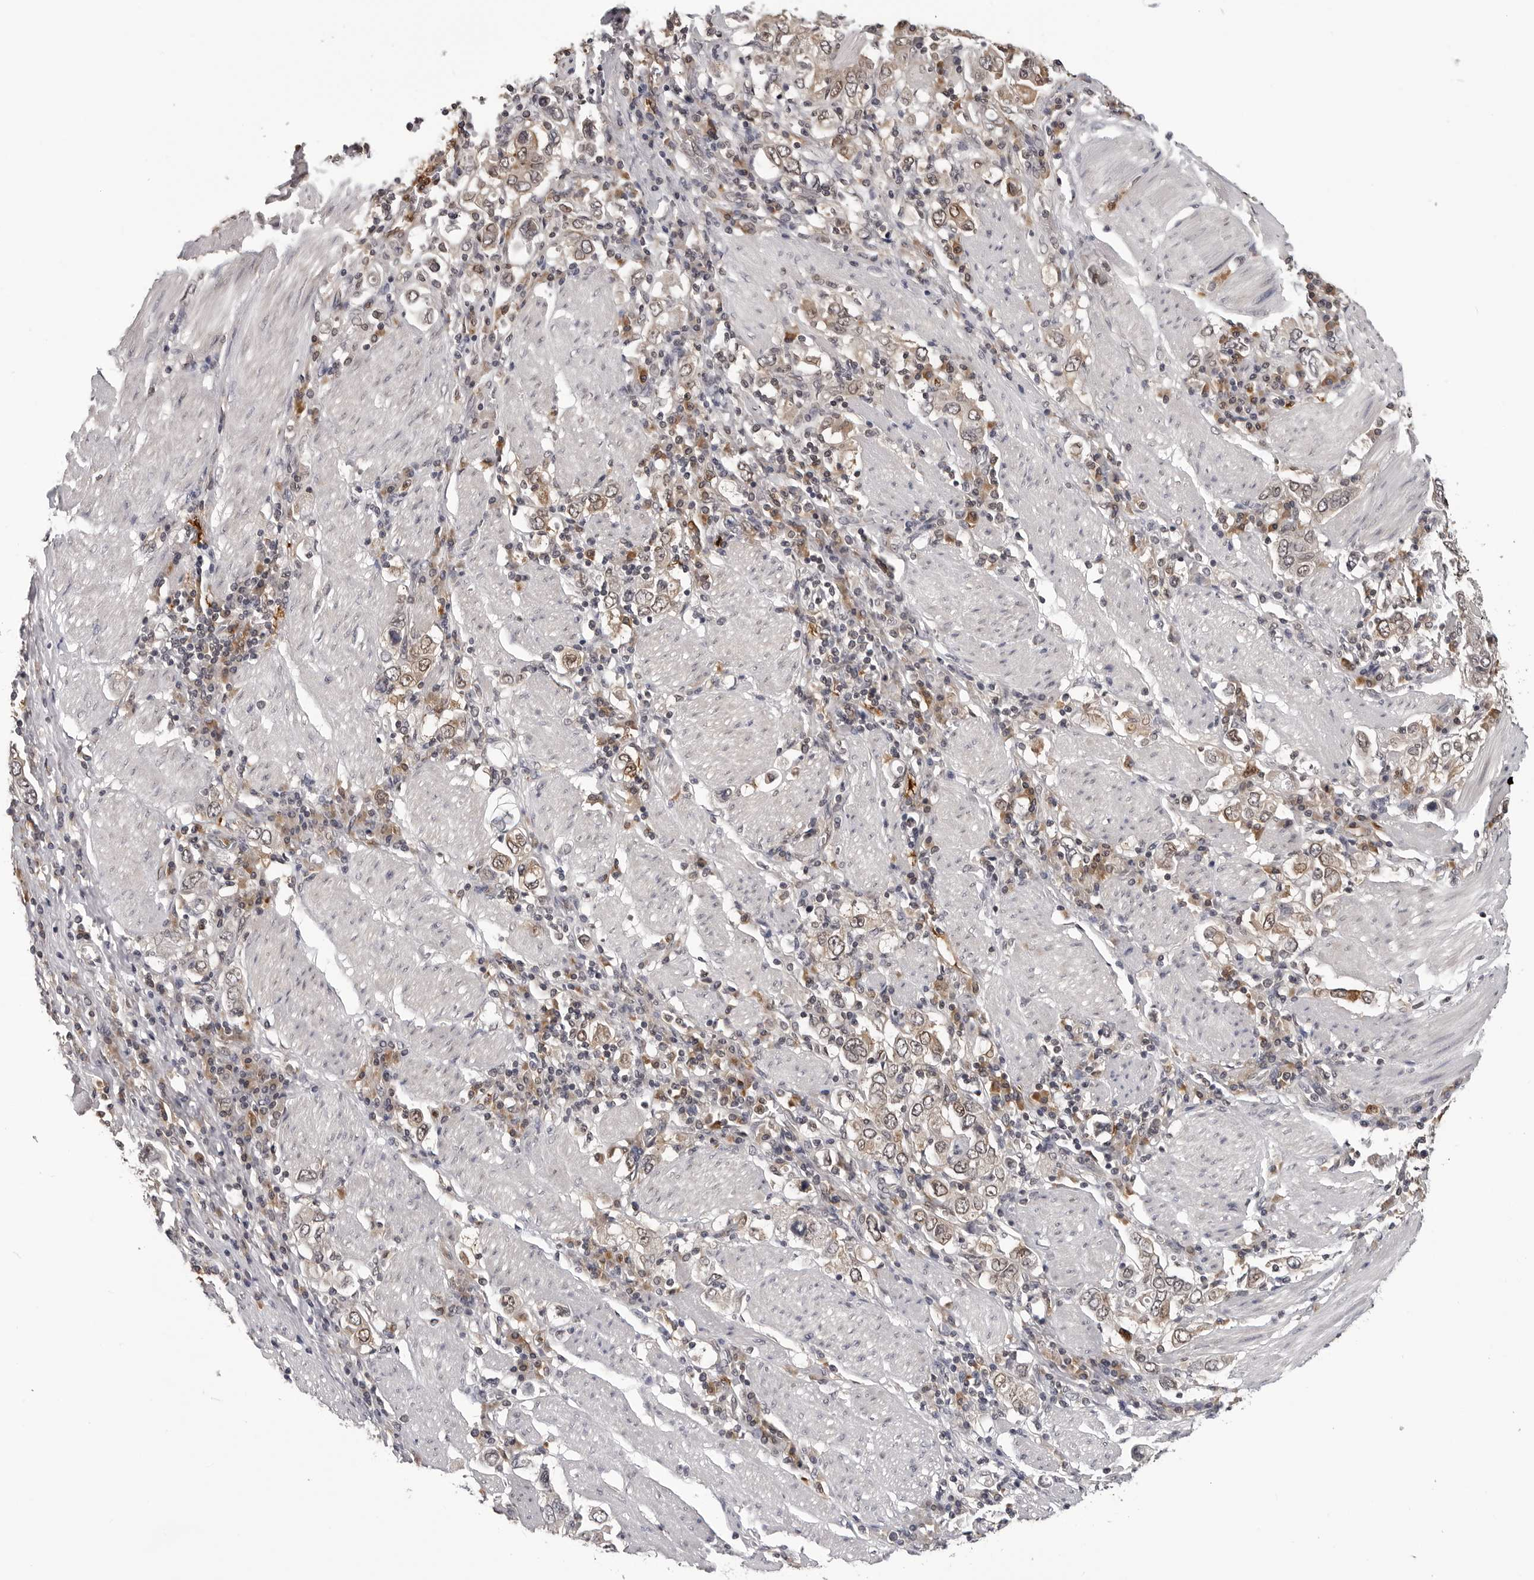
{"staining": {"intensity": "weak", "quantity": "25%-75%", "location": "cytoplasmic/membranous,nuclear"}, "tissue": "stomach cancer", "cell_type": "Tumor cells", "image_type": "cancer", "snomed": [{"axis": "morphology", "description": "Adenocarcinoma, NOS"}, {"axis": "topography", "description": "Stomach, upper"}], "caption": "Adenocarcinoma (stomach) was stained to show a protein in brown. There is low levels of weak cytoplasmic/membranous and nuclear staining in about 25%-75% of tumor cells. Using DAB (brown) and hematoxylin (blue) stains, captured at high magnification using brightfield microscopy.", "gene": "TRMT13", "patient": {"sex": "male", "age": 62}}